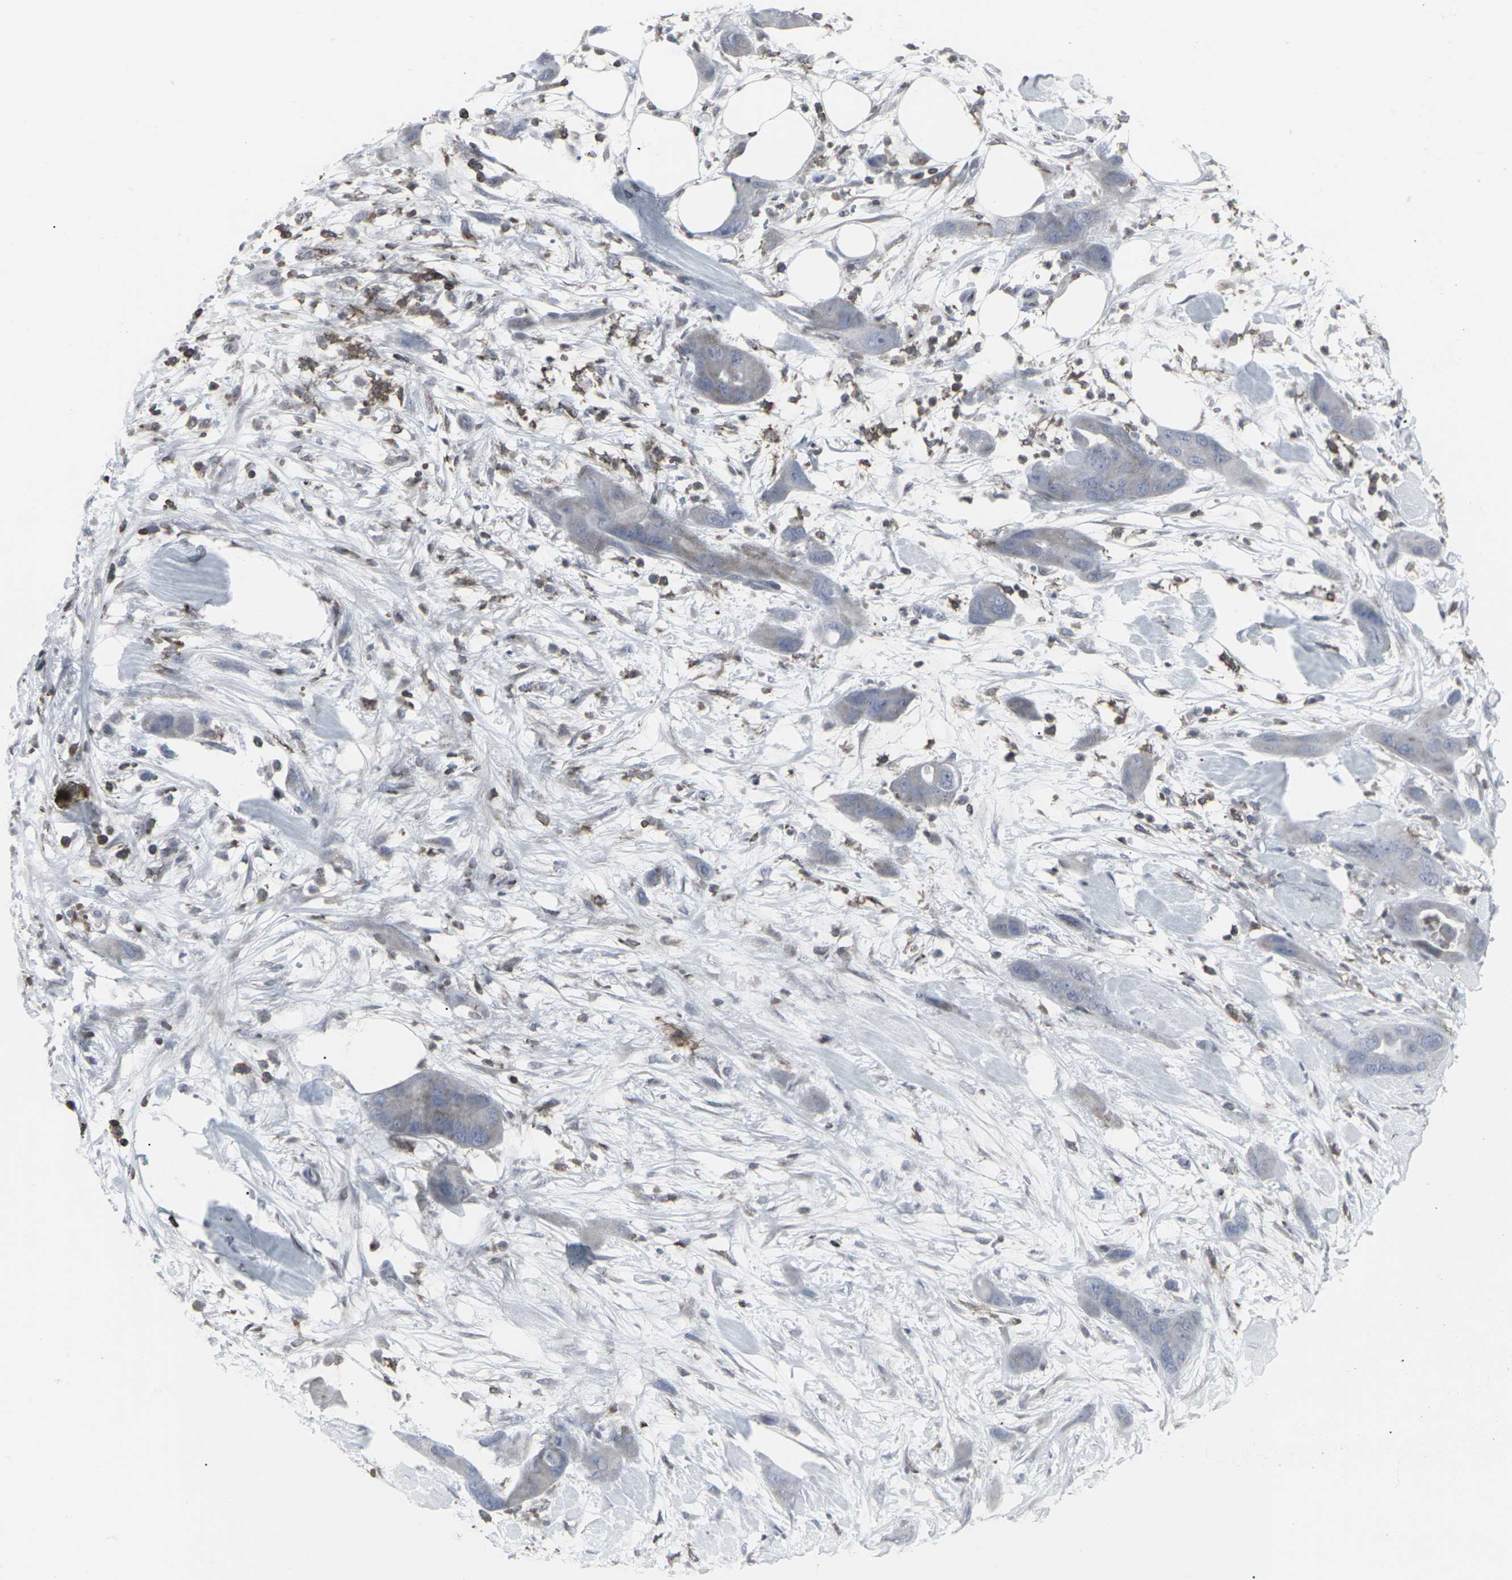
{"staining": {"intensity": "weak", "quantity": "<25%", "location": "cytoplasmic/membranous"}, "tissue": "pancreatic cancer", "cell_type": "Tumor cells", "image_type": "cancer", "snomed": [{"axis": "morphology", "description": "Adenocarcinoma, NOS"}, {"axis": "topography", "description": "Pancreas"}], "caption": "Image shows no protein positivity in tumor cells of pancreatic cancer tissue.", "gene": "APOBEC2", "patient": {"sex": "female", "age": 71}}